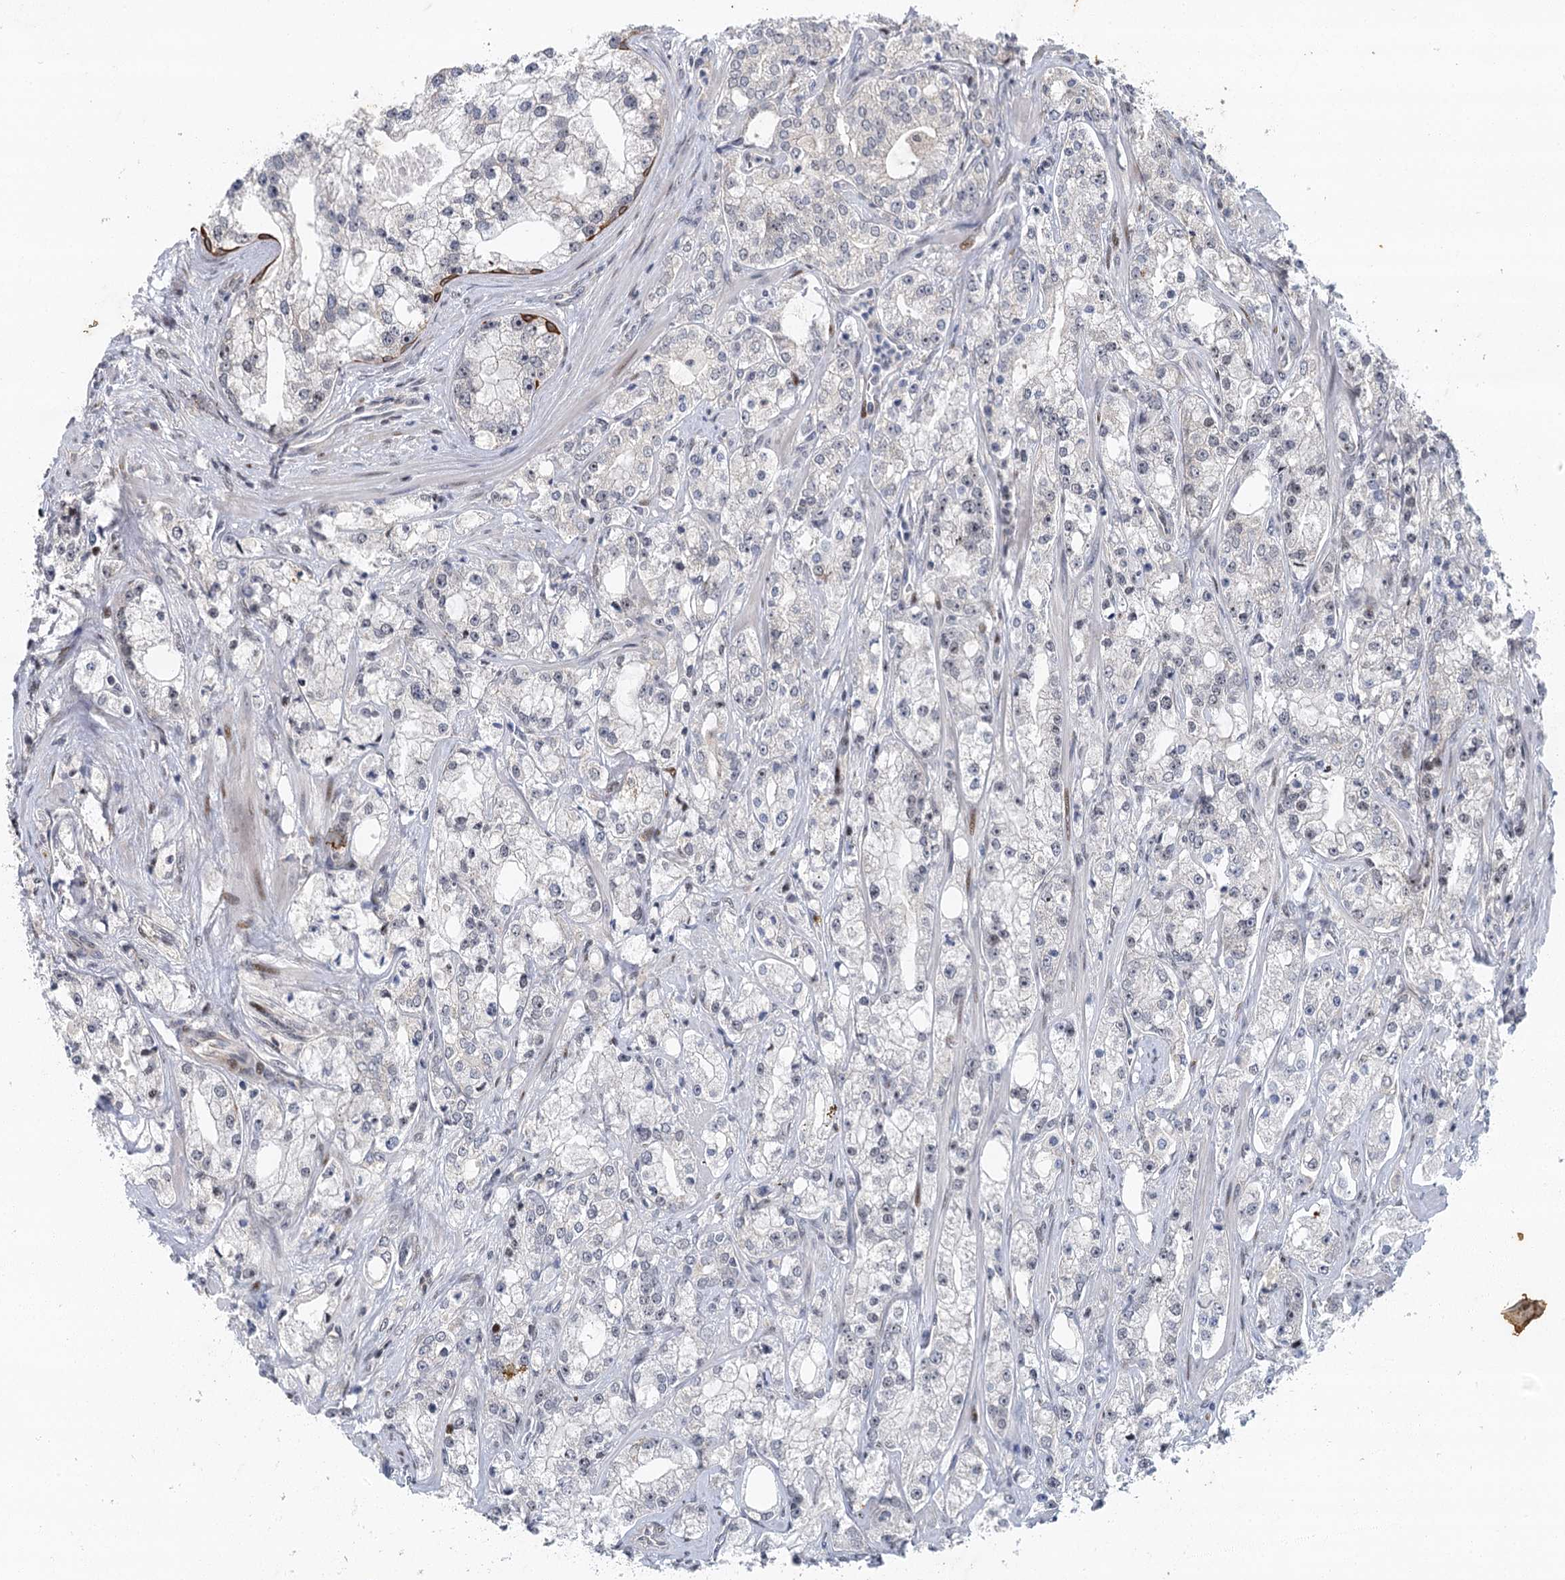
{"staining": {"intensity": "negative", "quantity": "none", "location": "none"}, "tissue": "prostate cancer", "cell_type": "Tumor cells", "image_type": "cancer", "snomed": [{"axis": "morphology", "description": "Adenocarcinoma, High grade"}, {"axis": "topography", "description": "Prostate"}], "caption": "Tumor cells show no significant protein positivity in prostate high-grade adenocarcinoma.", "gene": "IL11RA", "patient": {"sex": "male", "age": 64}}